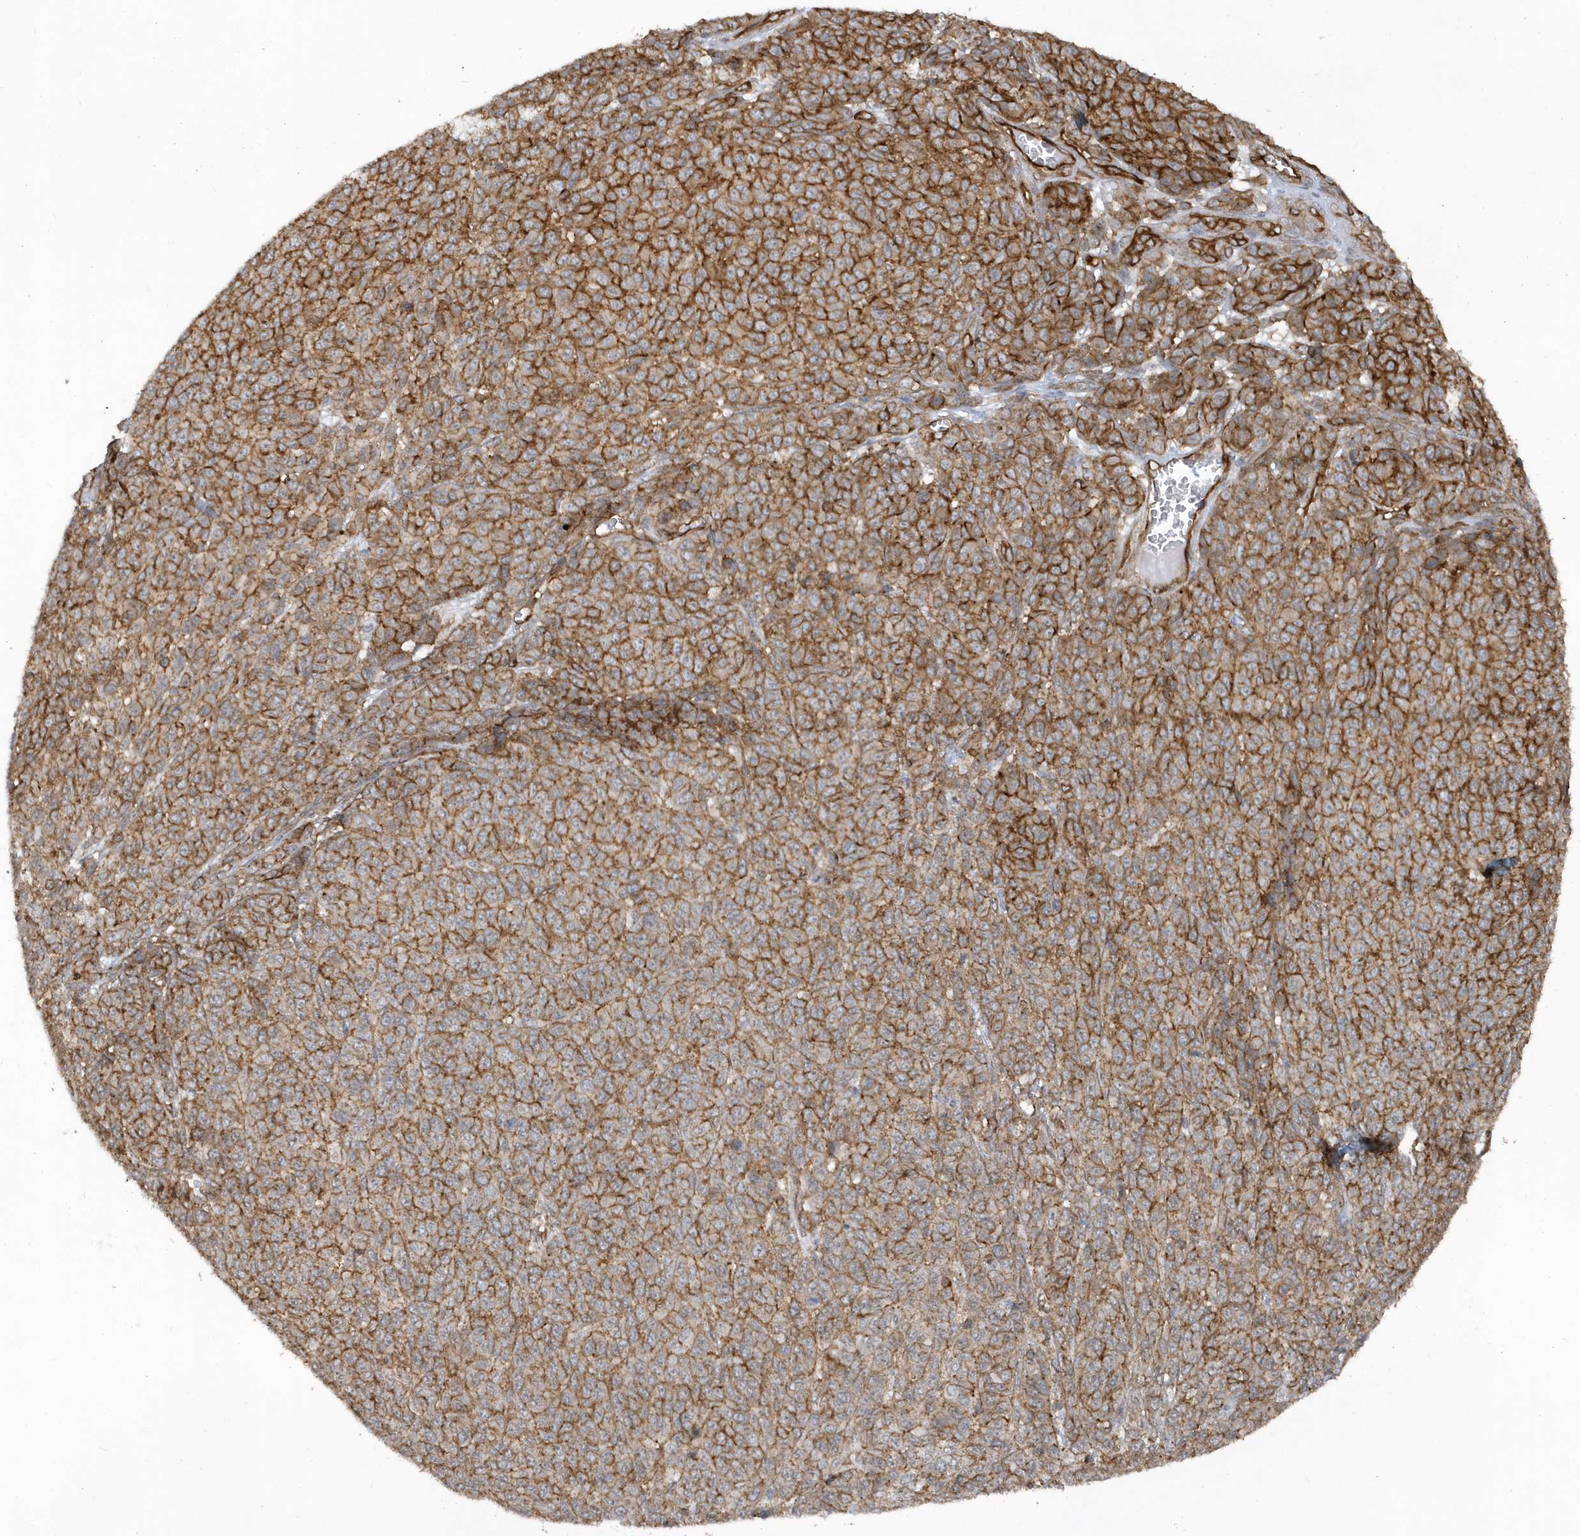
{"staining": {"intensity": "moderate", "quantity": ">75%", "location": "cytoplasmic/membranous"}, "tissue": "melanoma", "cell_type": "Tumor cells", "image_type": "cancer", "snomed": [{"axis": "morphology", "description": "Malignant melanoma, NOS"}, {"axis": "topography", "description": "Skin"}], "caption": "A histopathology image of melanoma stained for a protein exhibits moderate cytoplasmic/membranous brown staining in tumor cells.", "gene": "RAI14", "patient": {"sex": "male", "age": 49}}